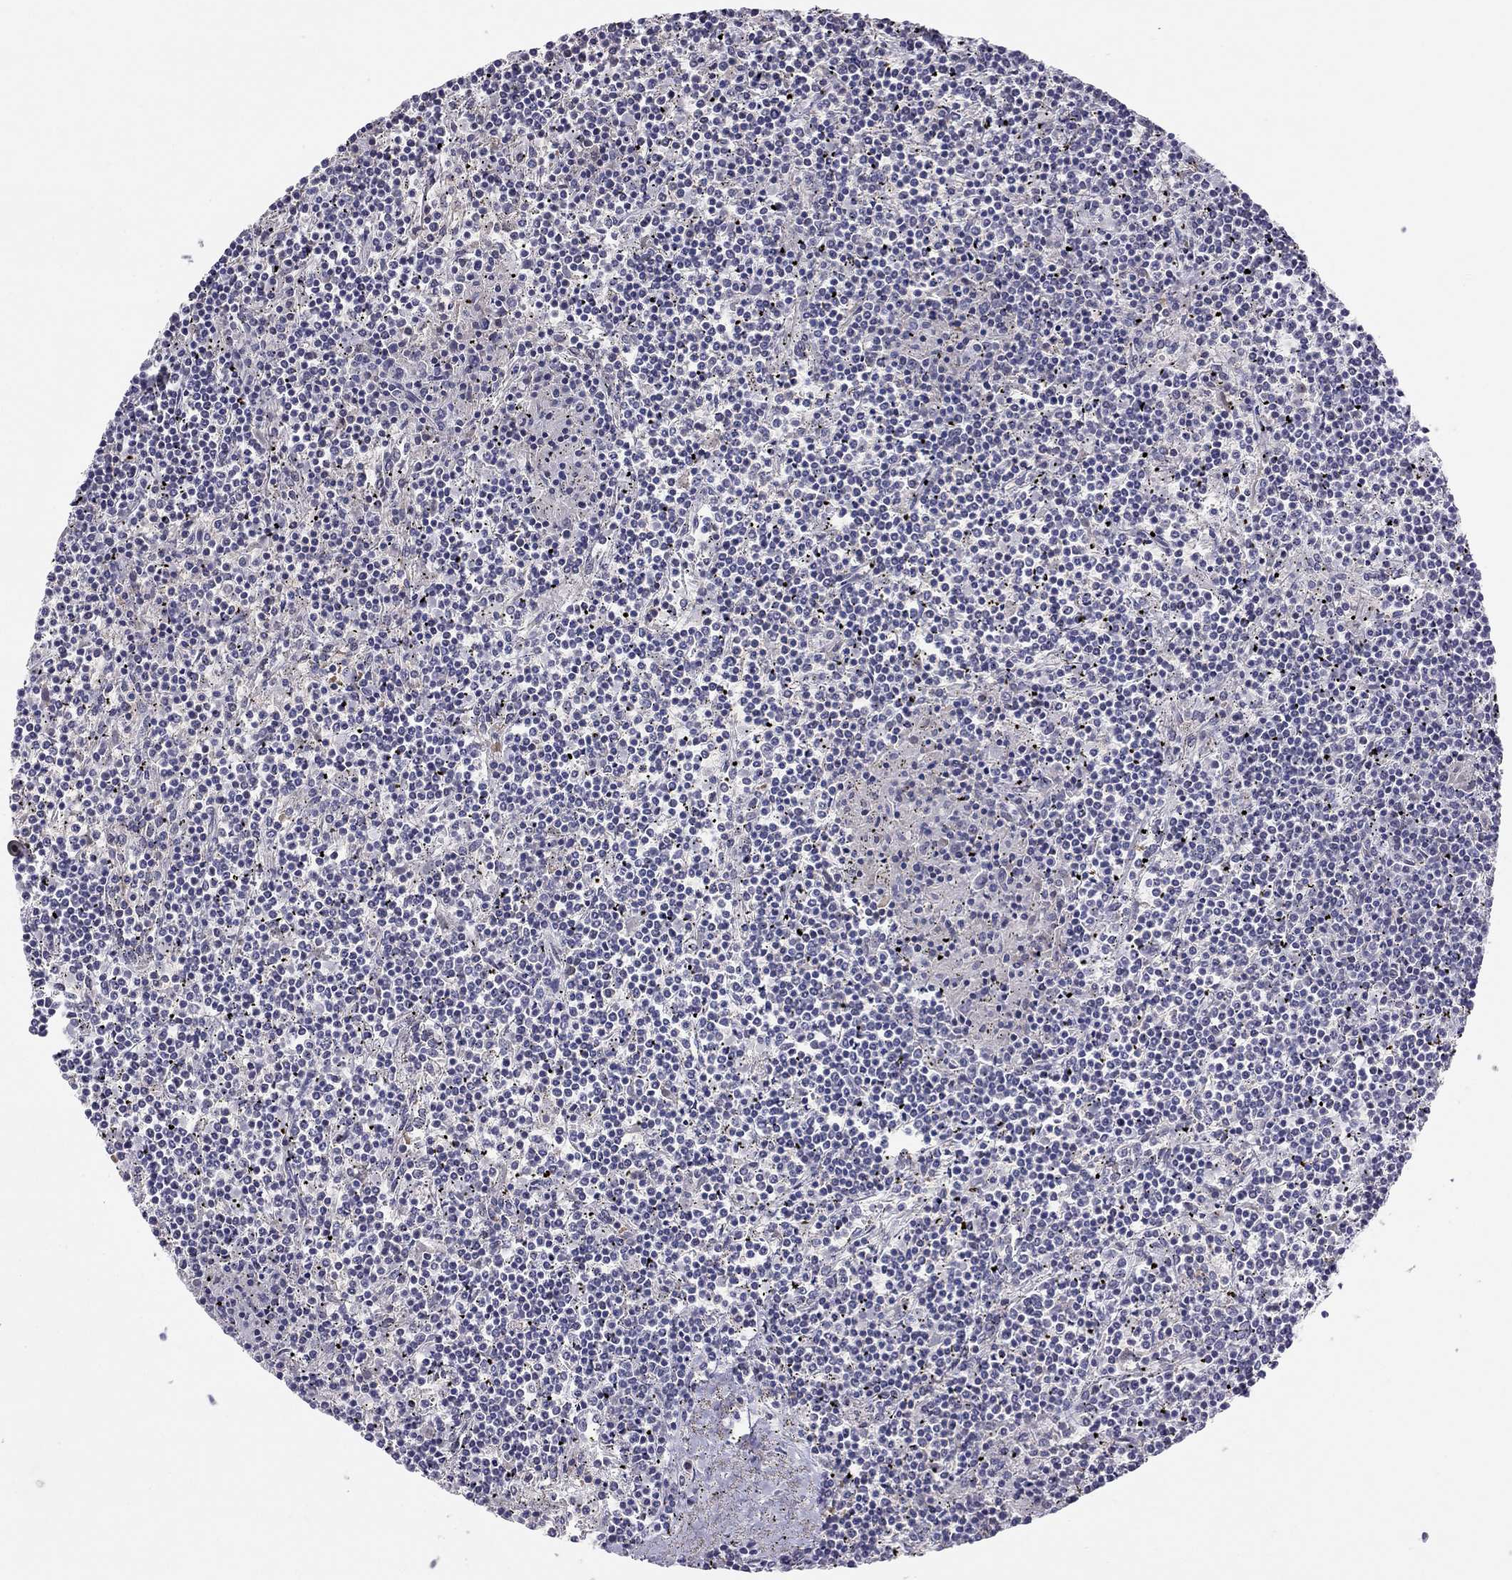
{"staining": {"intensity": "negative", "quantity": "none", "location": "none"}, "tissue": "lymphoma", "cell_type": "Tumor cells", "image_type": "cancer", "snomed": [{"axis": "morphology", "description": "Malignant lymphoma, non-Hodgkin's type, Low grade"}, {"axis": "topography", "description": "Spleen"}], "caption": "Image shows no significant protein expression in tumor cells of malignant lymphoma, non-Hodgkin's type (low-grade).", "gene": "HSF2BP", "patient": {"sex": "female", "age": 19}}